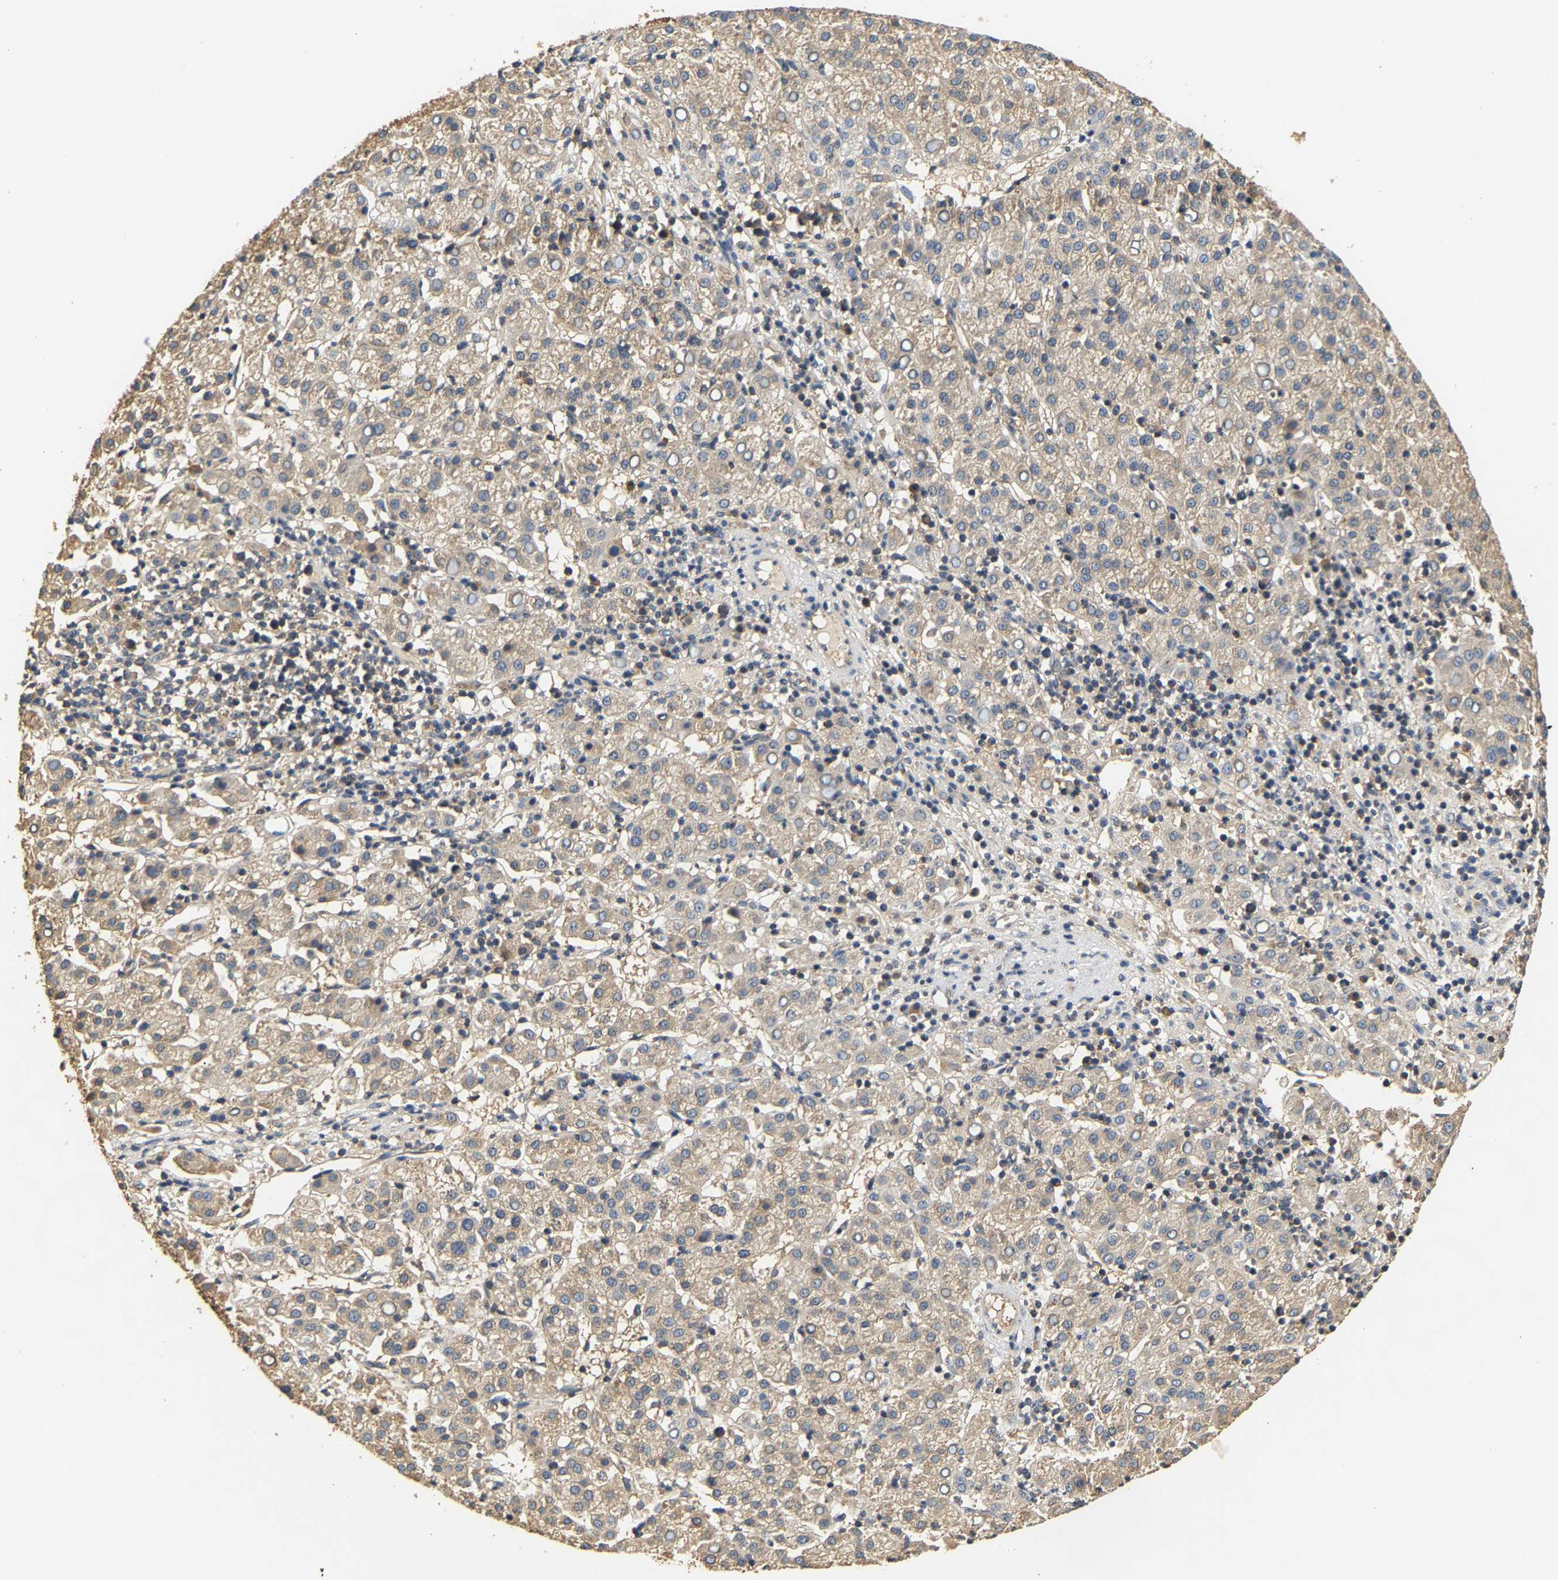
{"staining": {"intensity": "weak", "quantity": "25%-75%", "location": "cytoplasmic/membranous"}, "tissue": "liver cancer", "cell_type": "Tumor cells", "image_type": "cancer", "snomed": [{"axis": "morphology", "description": "Carcinoma, Hepatocellular, NOS"}, {"axis": "topography", "description": "Liver"}], "caption": "A histopathology image showing weak cytoplasmic/membranous staining in about 25%-75% of tumor cells in liver cancer, as visualized by brown immunohistochemical staining.", "gene": "GPI", "patient": {"sex": "female", "age": 58}}